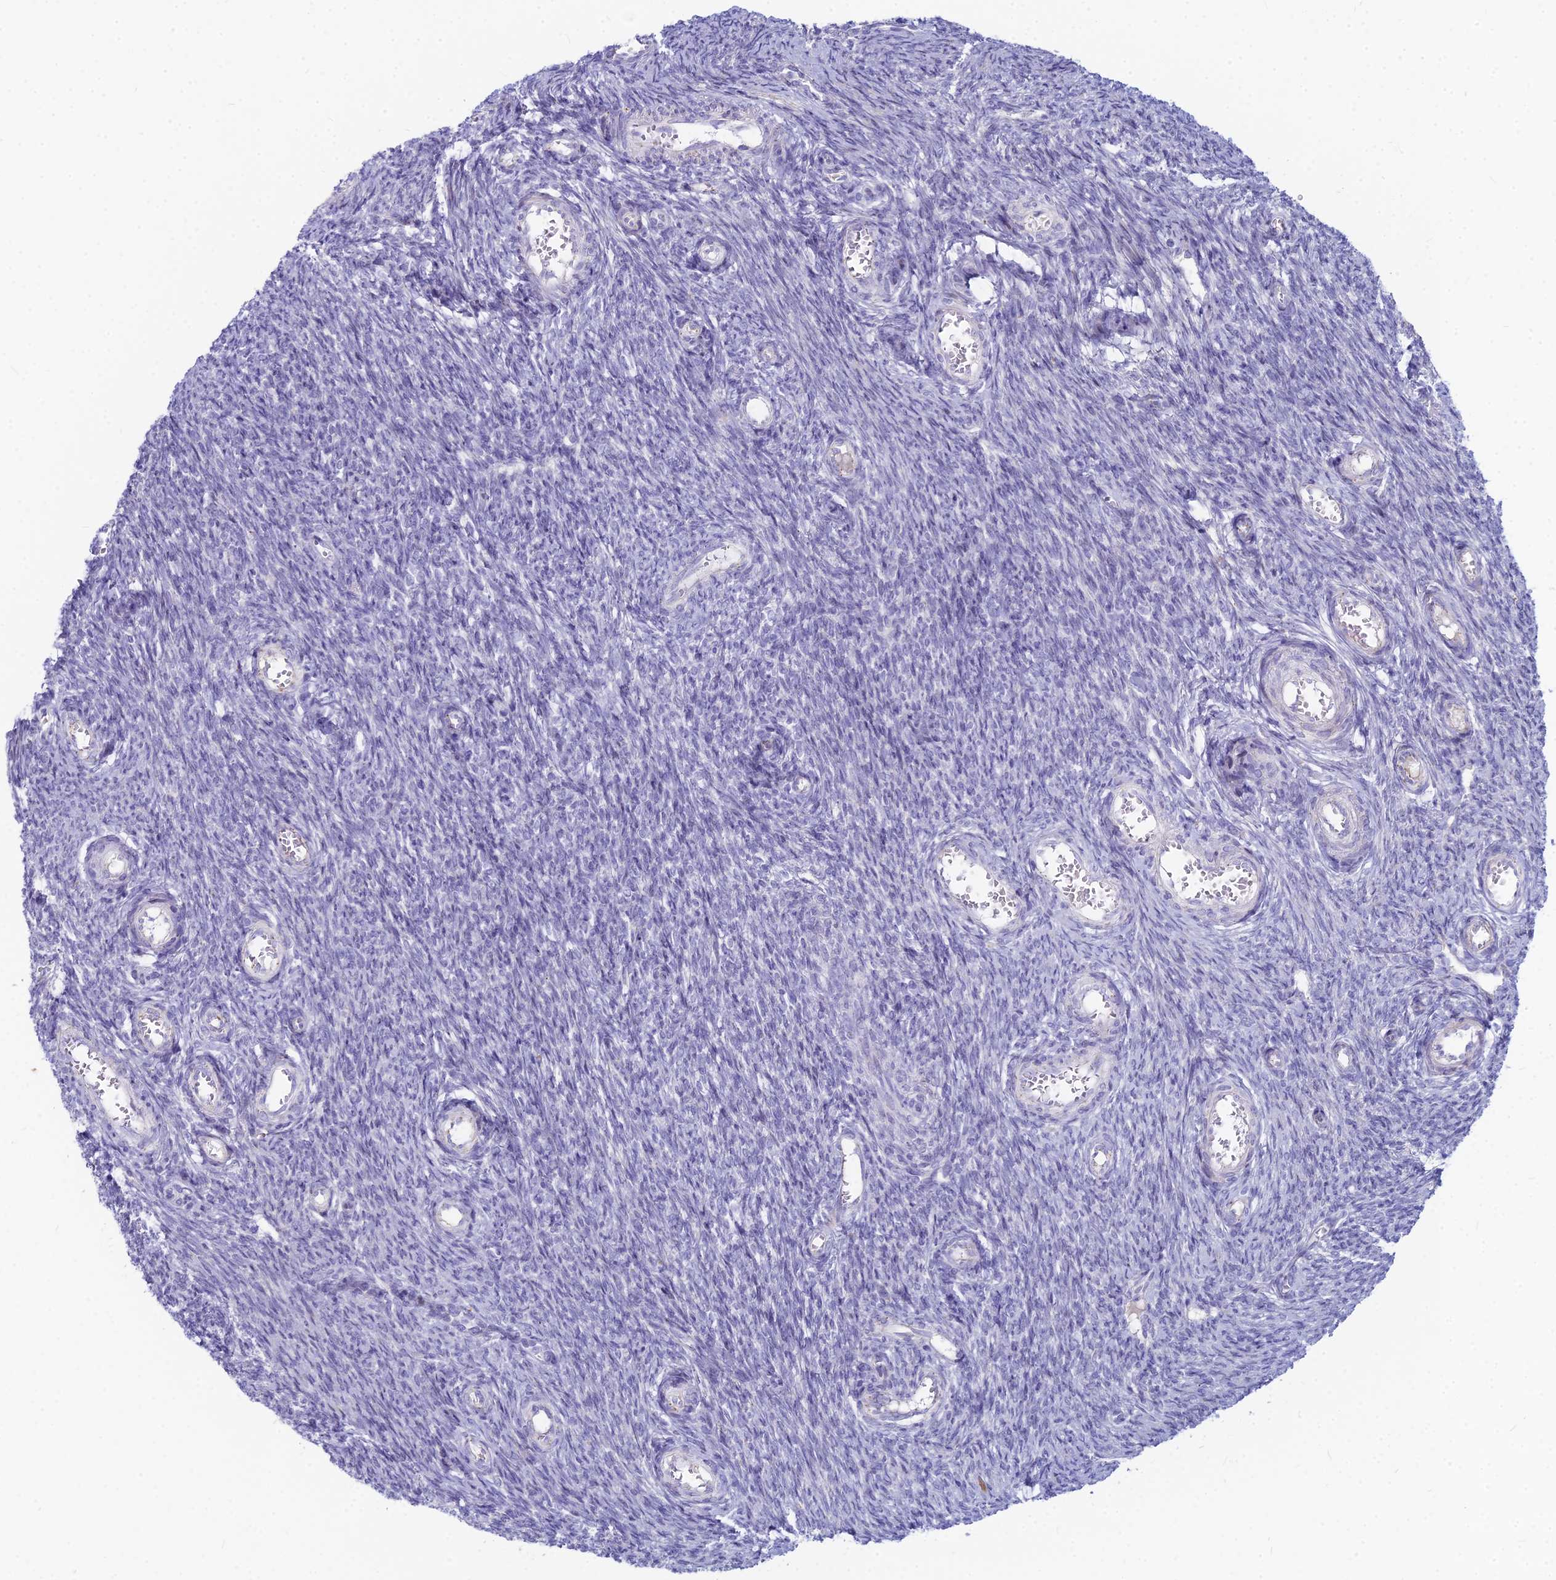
{"staining": {"intensity": "negative", "quantity": "none", "location": "none"}, "tissue": "ovary", "cell_type": "Ovarian stroma cells", "image_type": "normal", "snomed": [{"axis": "morphology", "description": "Normal tissue, NOS"}, {"axis": "topography", "description": "Ovary"}], "caption": "This is an immunohistochemistry micrograph of benign human ovary. There is no expression in ovarian stroma cells.", "gene": "ENSG00000285920", "patient": {"sex": "female", "age": 44}}